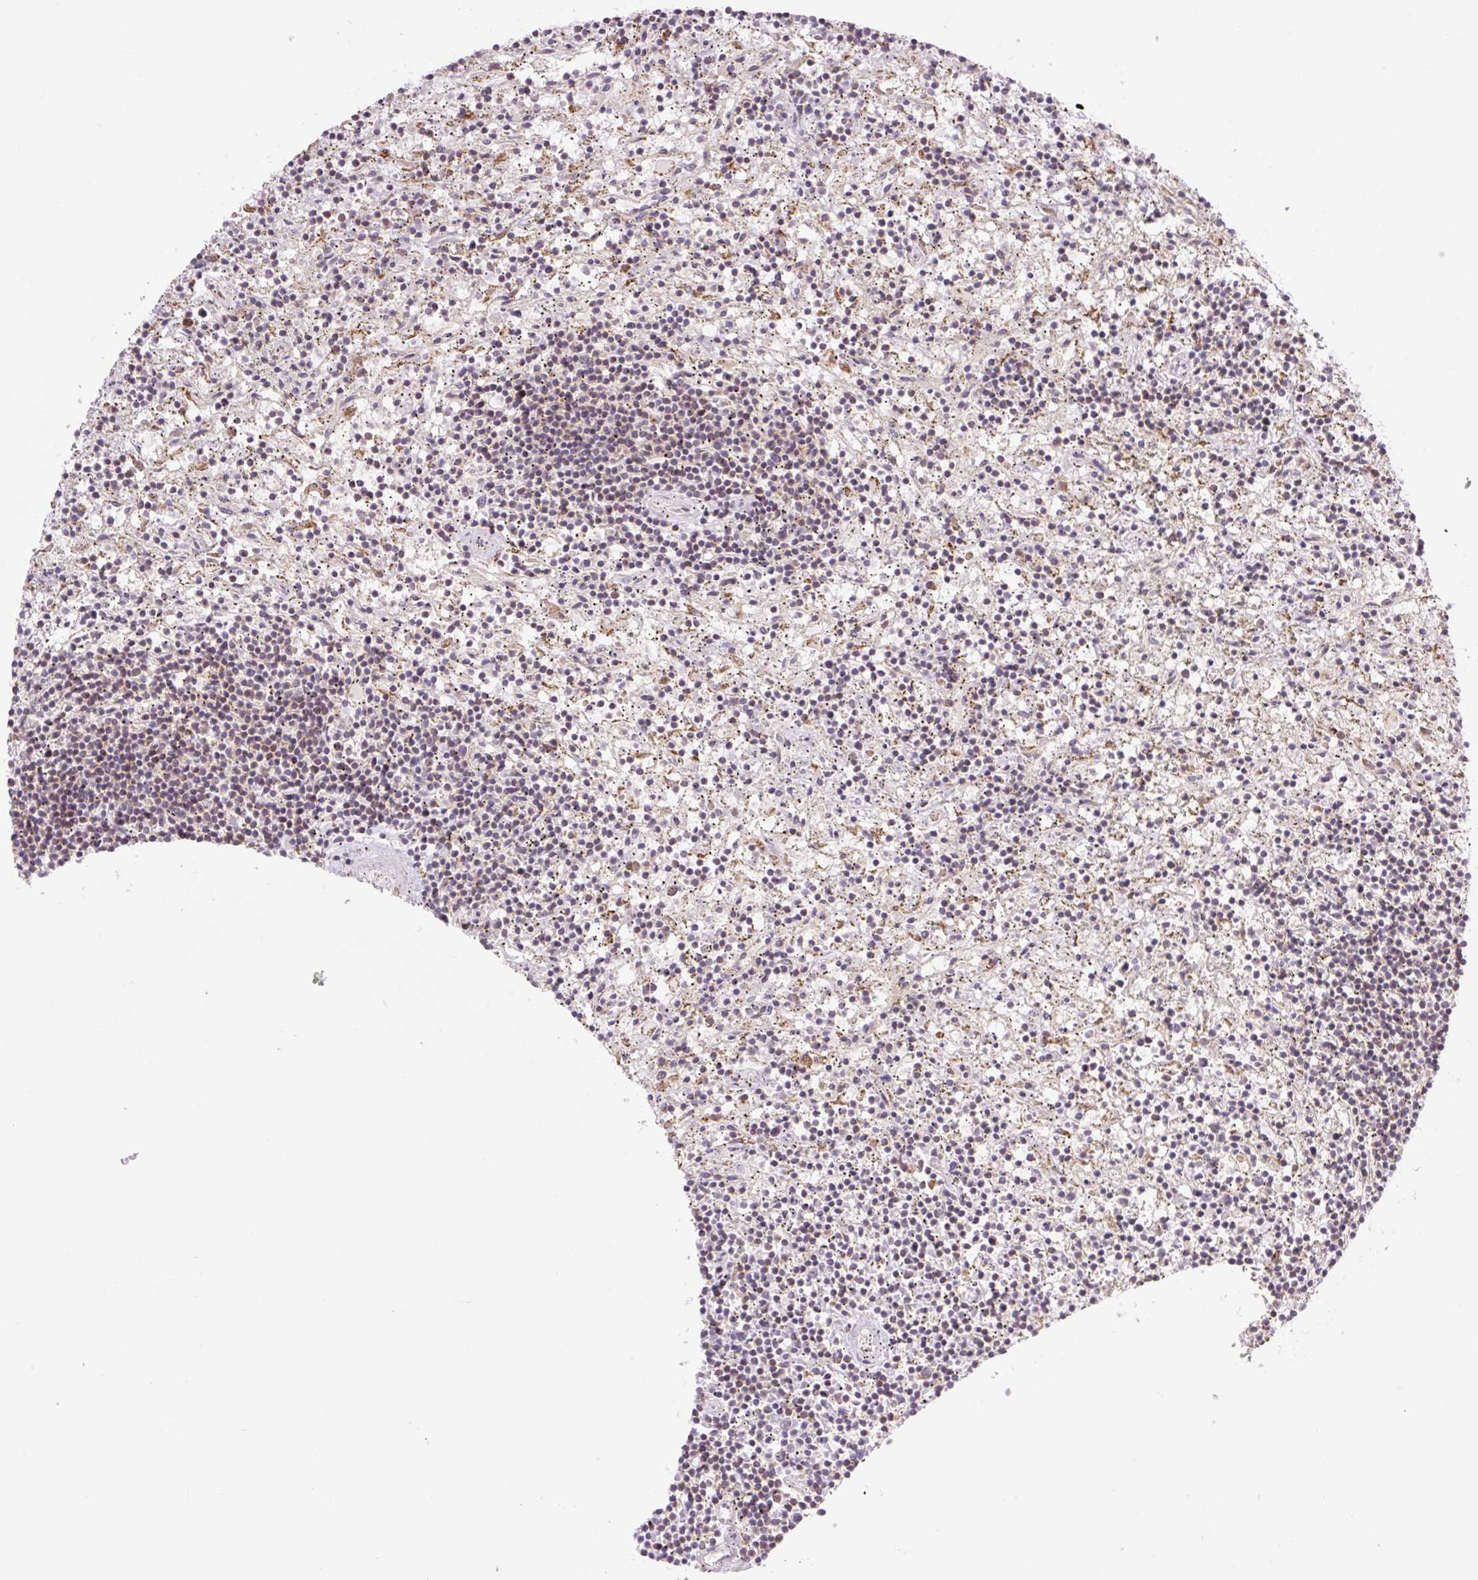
{"staining": {"intensity": "negative", "quantity": "none", "location": "none"}, "tissue": "lymphoma", "cell_type": "Tumor cells", "image_type": "cancer", "snomed": [{"axis": "morphology", "description": "Malignant lymphoma, non-Hodgkin's type, Low grade"}, {"axis": "topography", "description": "Spleen"}], "caption": "The immunohistochemistry micrograph has no significant staining in tumor cells of malignant lymphoma, non-Hodgkin's type (low-grade) tissue.", "gene": "GOSR2", "patient": {"sex": "male", "age": 76}}